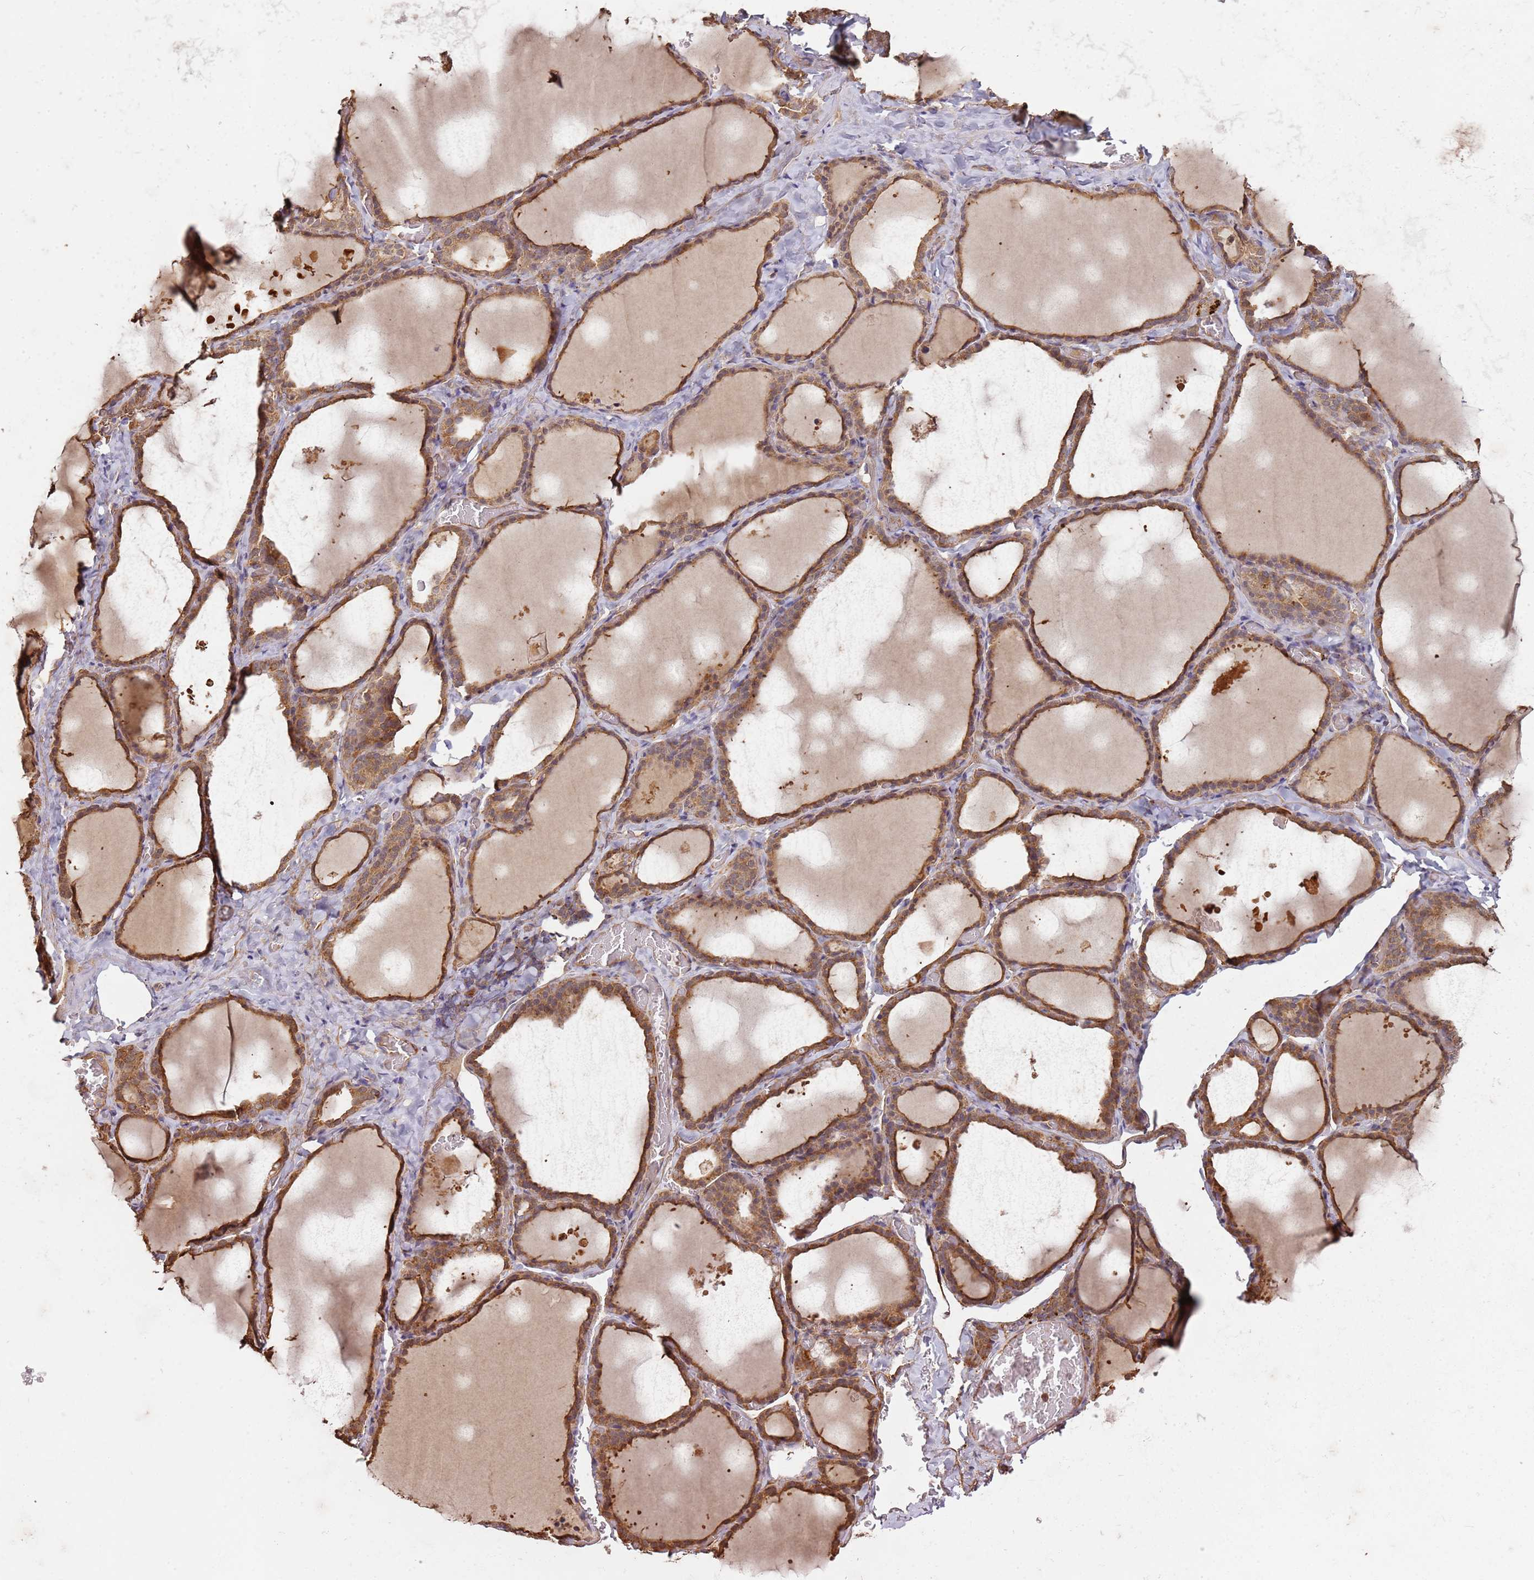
{"staining": {"intensity": "moderate", "quantity": ">75%", "location": "cytoplasmic/membranous"}, "tissue": "thyroid gland", "cell_type": "Glandular cells", "image_type": "normal", "snomed": [{"axis": "morphology", "description": "Normal tissue, NOS"}, {"axis": "topography", "description": "Thyroid gland"}], "caption": "Protein staining of benign thyroid gland shows moderate cytoplasmic/membranous staining in approximately >75% of glandular cells. Nuclei are stained in blue.", "gene": "SCGB2B2", "patient": {"sex": "female", "age": 39}}